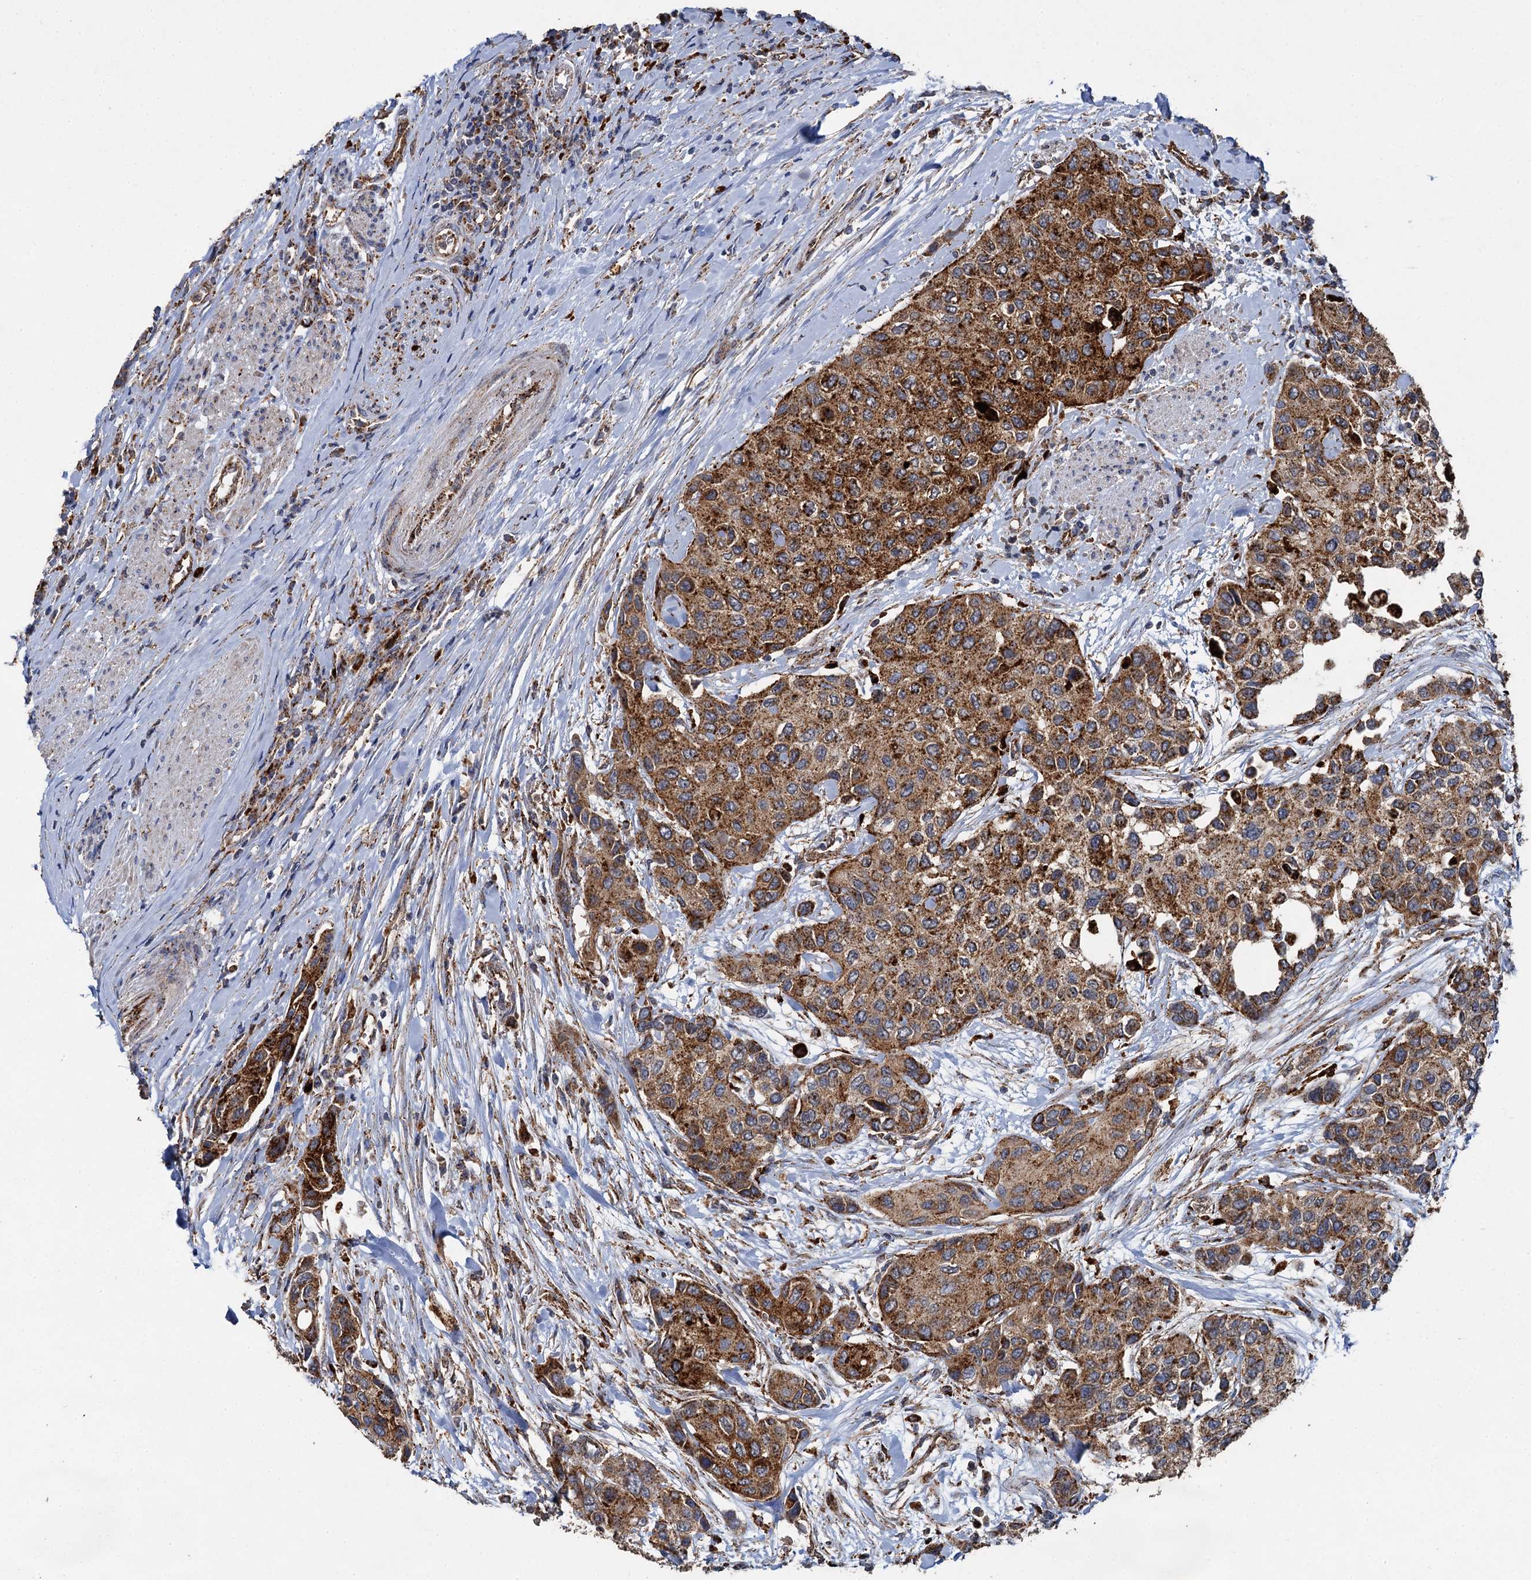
{"staining": {"intensity": "strong", "quantity": ">75%", "location": "cytoplasmic/membranous"}, "tissue": "urothelial cancer", "cell_type": "Tumor cells", "image_type": "cancer", "snomed": [{"axis": "morphology", "description": "Normal tissue, NOS"}, {"axis": "morphology", "description": "Urothelial carcinoma, High grade"}, {"axis": "topography", "description": "Vascular tissue"}, {"axis": "topography", "description": "Urinary bladder"}], "caption": "Tumor cells display high levels of strong cytoplasmic/membranous positivity in approximately >75% of cells in urothelial cancer.", "gene": "GBA1", "patient": {"sex": "female", "age": 56}}